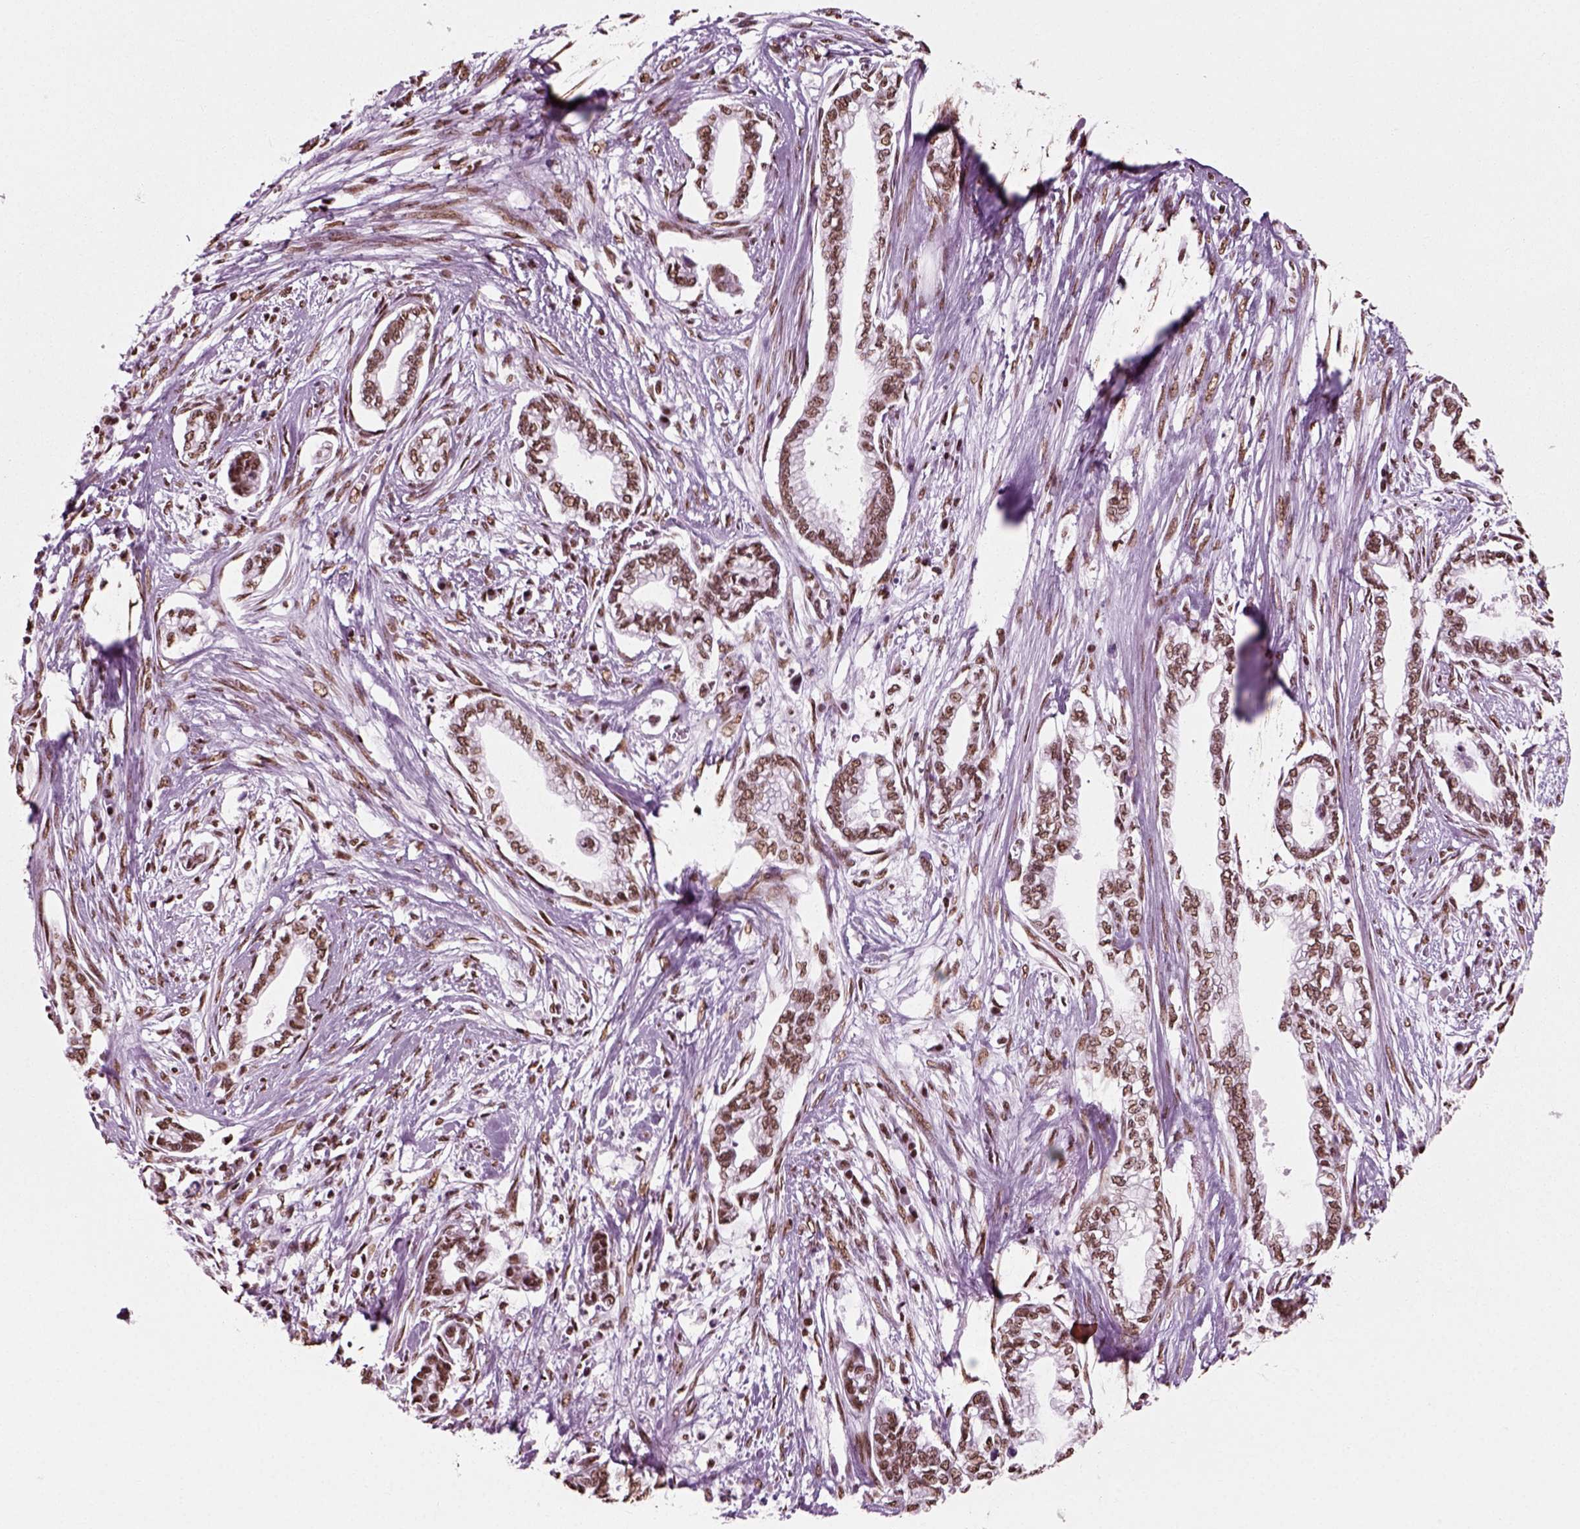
{"staining": {"intensity": "moderate", "quantity": ">75%", "location": "nuclear"}, "tissue": "cervical cancer", "cell_type": "Tumor cells", "image_type": "cancer", "snomed": [{"axis": "morphology", "description": "Adenocarcinoma, NOS"}, {"axis": "topography", "description": "Cervix"}], "caption": "Cervical cancer stained with a protein marker reveals moderate staining in tumor cells.", "gene": "POLR1H", "patient": {"sex": "female", "age": 62}}